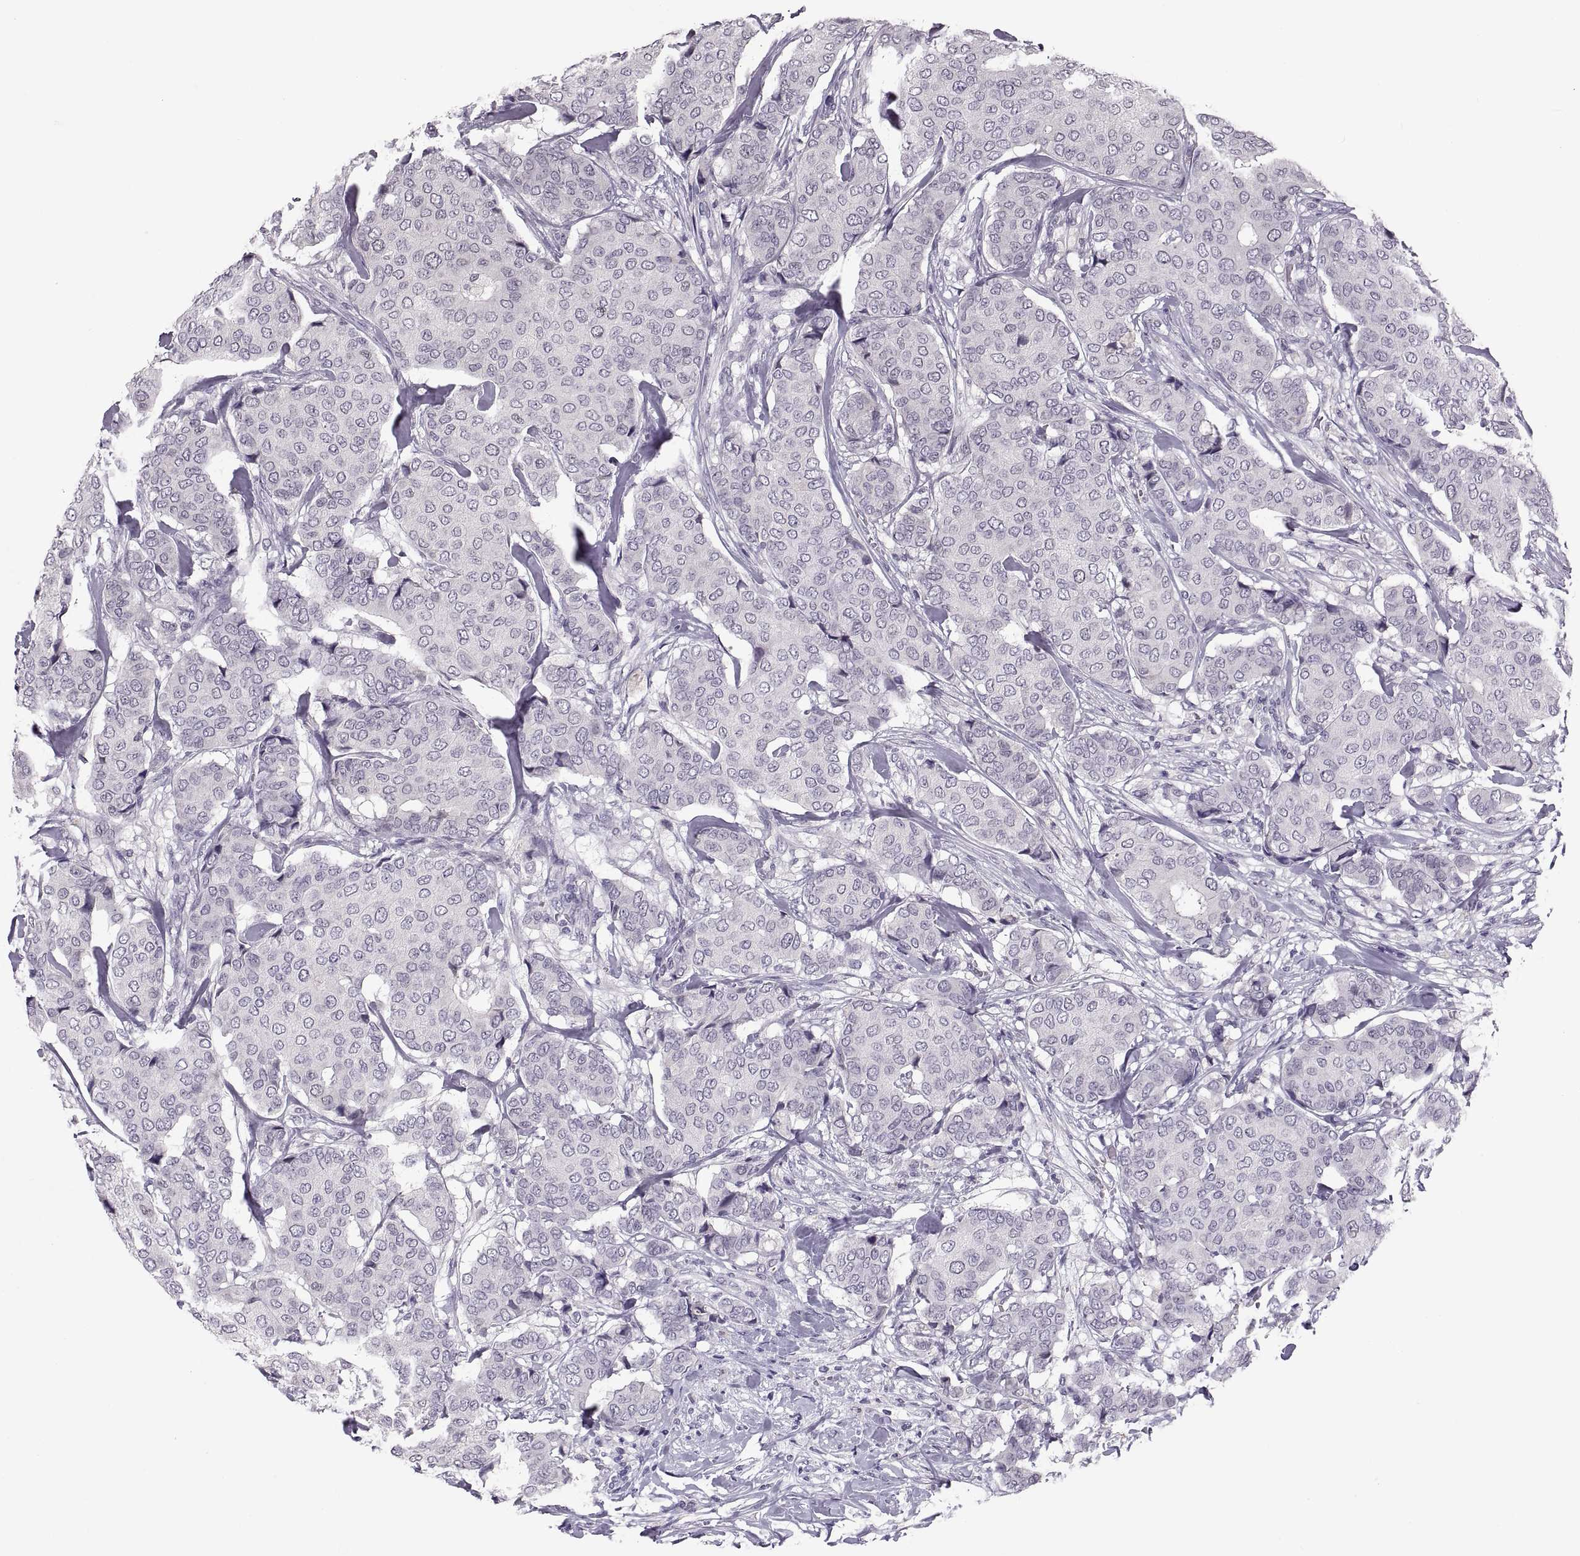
{"staining": {"intensity": "negative", "quantity": "none", "location": "none"}, "tissue": "breast cancer", "cell_type": "Tumor cells", "image_type": "cancer", "snomed": [{"axis": "morphology", "description": "Duct carcinoma"}, {"axis": "topography", "description": "Breast"}], "caption": "A micrograph of breast cancer (infiltrating ductal carcinoma) stained for a protein shows no brown staining in tumor cells.", "gene": "MAGEB18", "patient": {"sex": "female", "age": 75}}